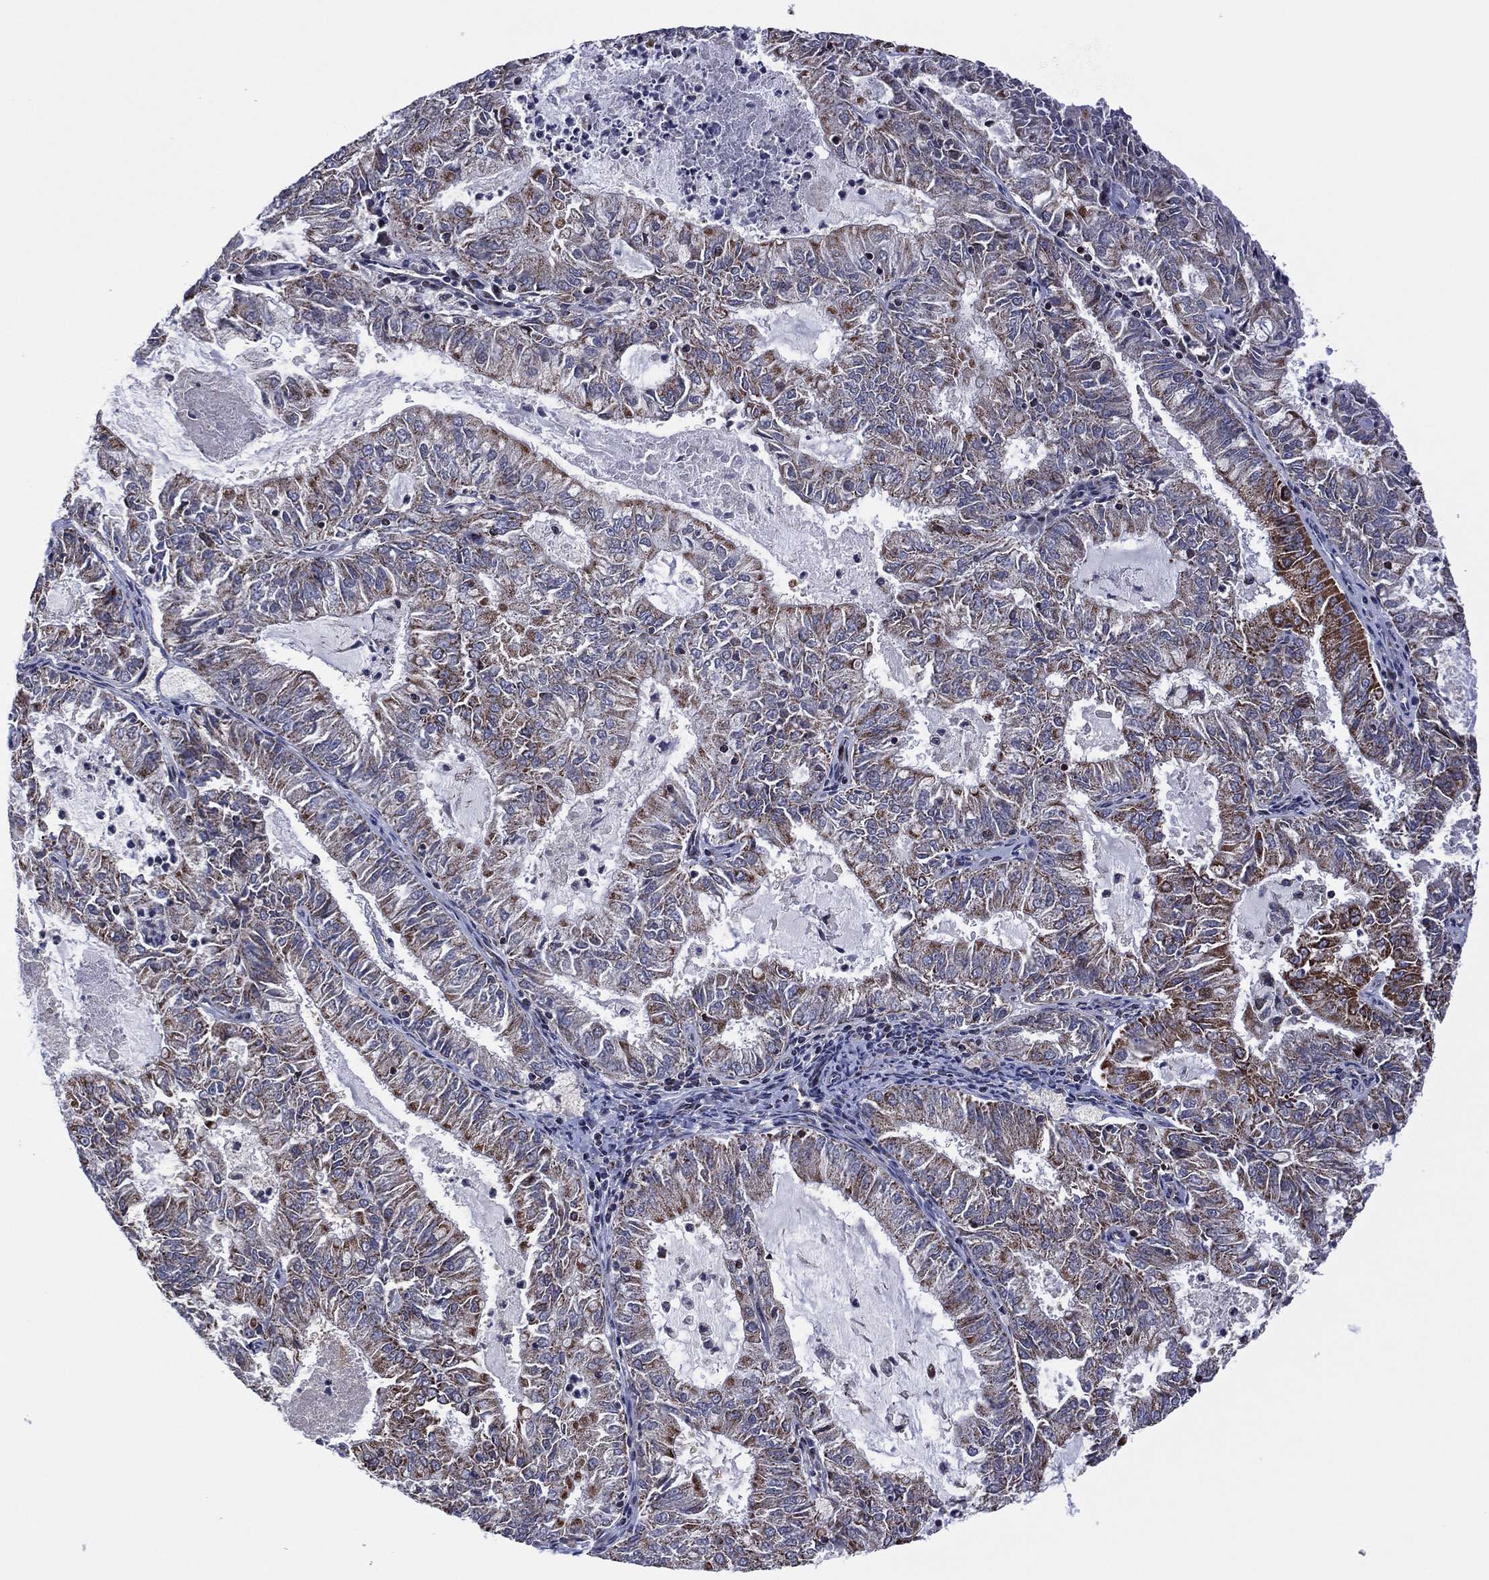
{"staining": {"intensity": "moderate", "quantity": "<25%", "location": "cytoplasmic/membranous"}, "tissue": "endometrial cancer", "cell_type": "Tumor cells", "image_type": "cancer", "snomed": [{"axis": "morphology", "description": "Adenocarcinoma, NOS"}, {"axis": "topography", "description": "Endometrium"}], "caption": "IHC histopathology image of endometrial cancer stained for a protein (brown), which shows low levels of moderate cytoplasmic/membranous staining in approximately <25% of tumor cells.", "gene": "PIDD1", "patient": {"sex": "female", "age": 57}}